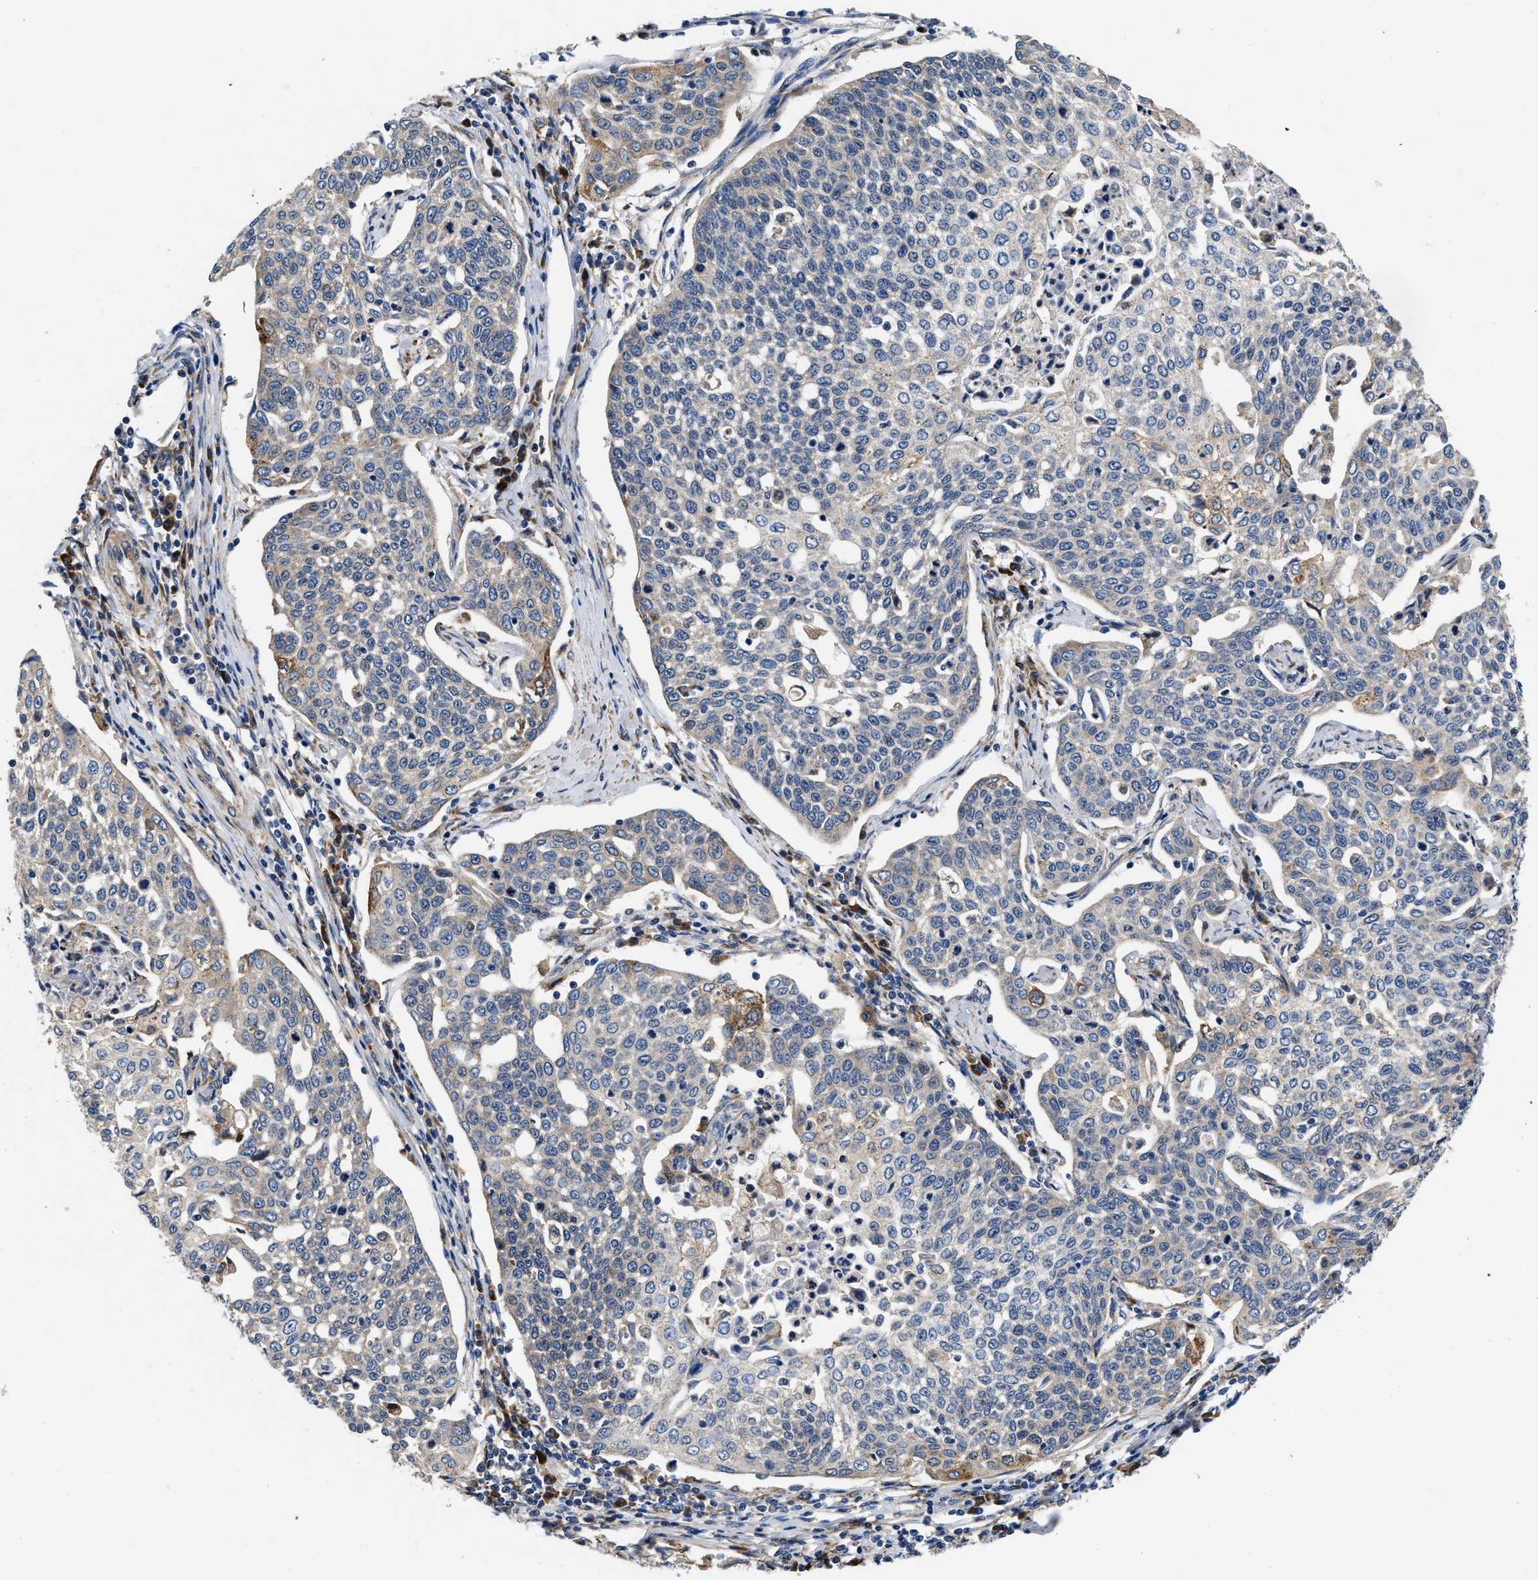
{"staining": {"intensity": "moderate", "quantity": "<25%", "location": "cytoplasmic/membranous"}, "tissue": "cervical cancer", "cell_type": "Tumor cells", "image_type": "cancer", "snomed": [{"axis": "morphology", "description": "Squamous cell carcinoma, NOS"}, {"axis": "topography", "description": "Cervix"}], "caption": "High-magnification brightfield microscopy of cervical cancer (squamous cell carcinoma) stained with DAB (brown) and counterstained with hematoxylin (blue). tumor cells exhibit moderate cytoplasmic/membranous expression is identified in approximately<25% of cells.", "gene": "SLC12A2", "patient": {"sex": "female", "age": 34}}